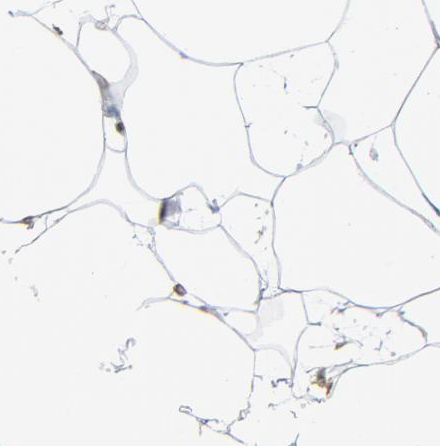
{"staining": {"intensity": "moderate", "quantity": ">75%", "location": "nuclear"}, "tissue": "adipose tissue", "cell_type": "Adipocytes", "image_type": "normal", "snomed": [{"axis": "morphology", "description": "Normal tissue, NOS"}, {"axis": "morphology", "description": "Duct carcinoma"}, {"axis": "topography", "description": "Breast"}, {"axis": "topography", "description": "Adipose tissue"}], "caption": "Immunohistochemical staining of normal adipose tissue demonstrates moderate nuclear protein staining in about >75% of adipocytes.", "gene": "SOX6", "patient": {"sex": "female", "age": 37}}